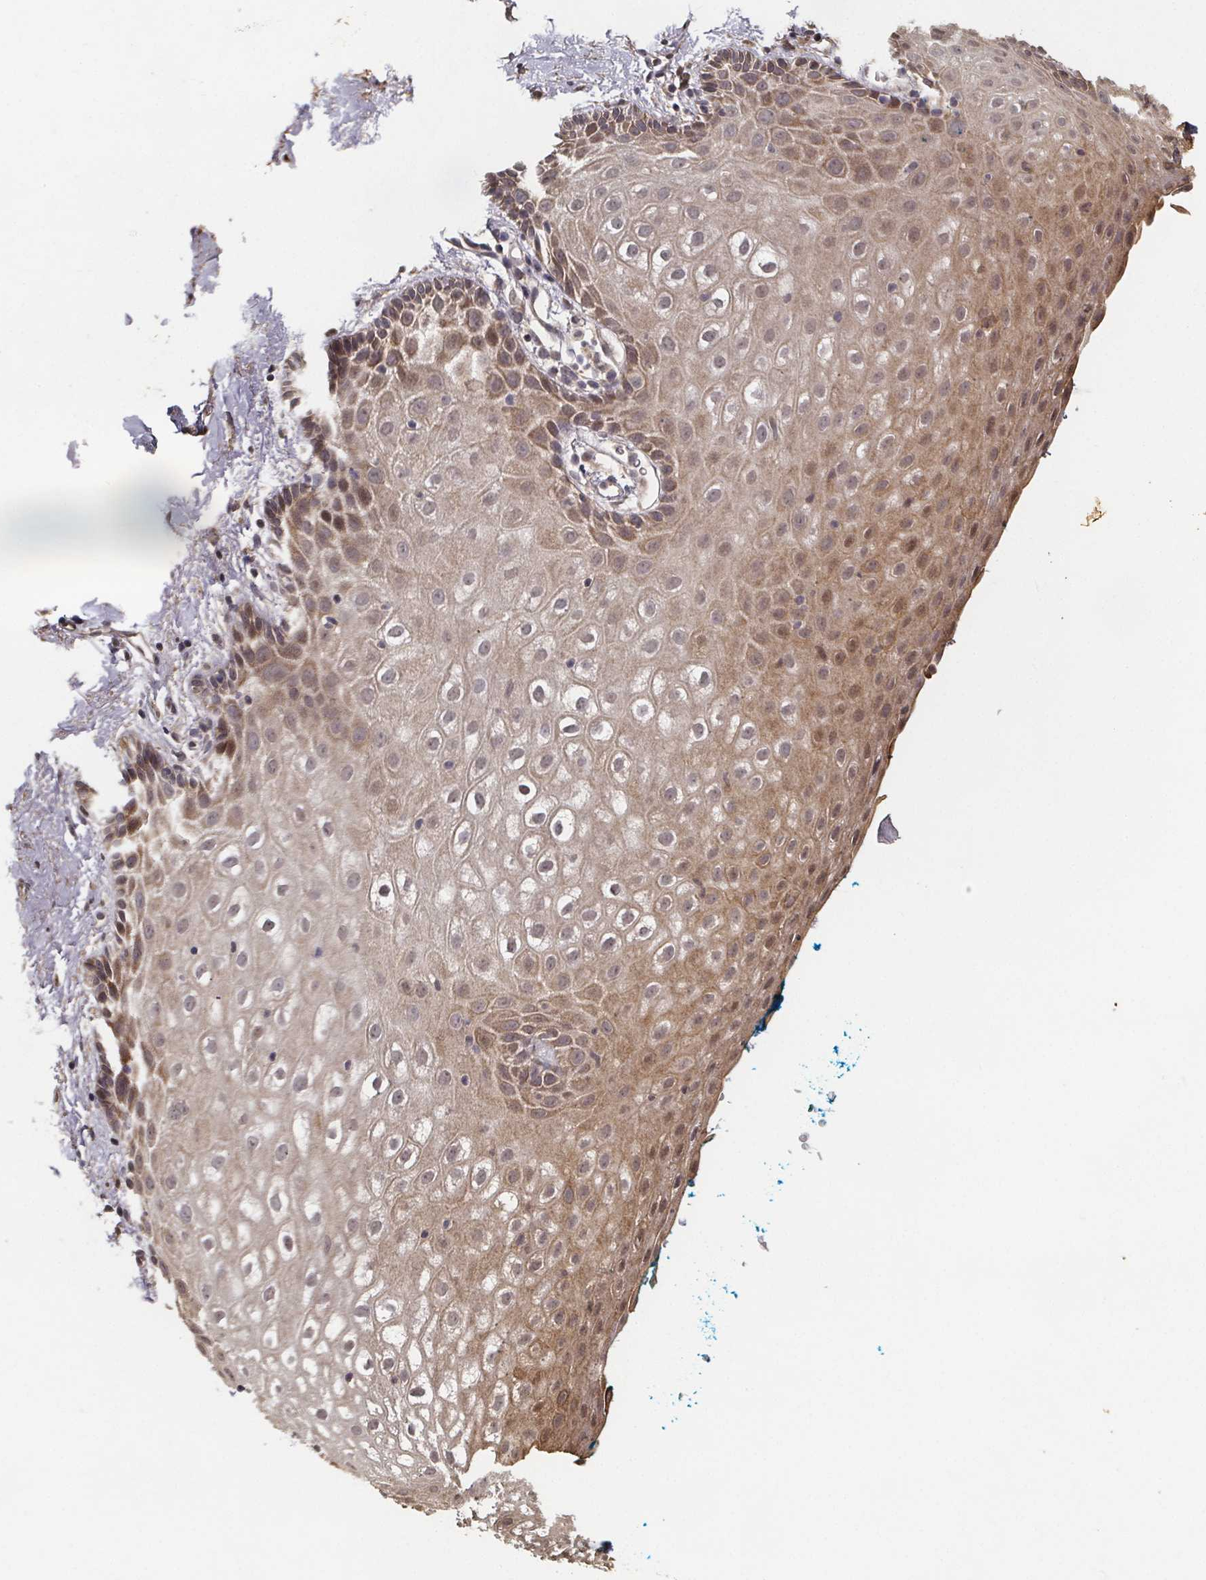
{"staining": {"intensity": "moderate", "quantity": "25%-75%", "location": "cytoplasmic/membranous,nuclear"}, "tissue": "vagina", "cell_type": "Squamous epithelial cells", "image_type": "normal", "snomed": [{"axis": "morphology", "description": "Normal tissue, NOS"}, {"axis": "morphology", "description": "Adenocarcinoma, NOS"}, {"axis": "topography", "description": "Rectum"}, {"axis": "topography", "description": "Vagina"}, {"axis": "topography", "description": "Peripheral nerve tissue"}], "caption": "DAB immunohistochemical staining of unremarkable vagina displays moderate cytoplasmic/membranous,nuclear protein positivity in about 25%-75% of squamous epithelial cells.", "gene": "ZNF879", "patient": {"sex": "female", "age": 71}}